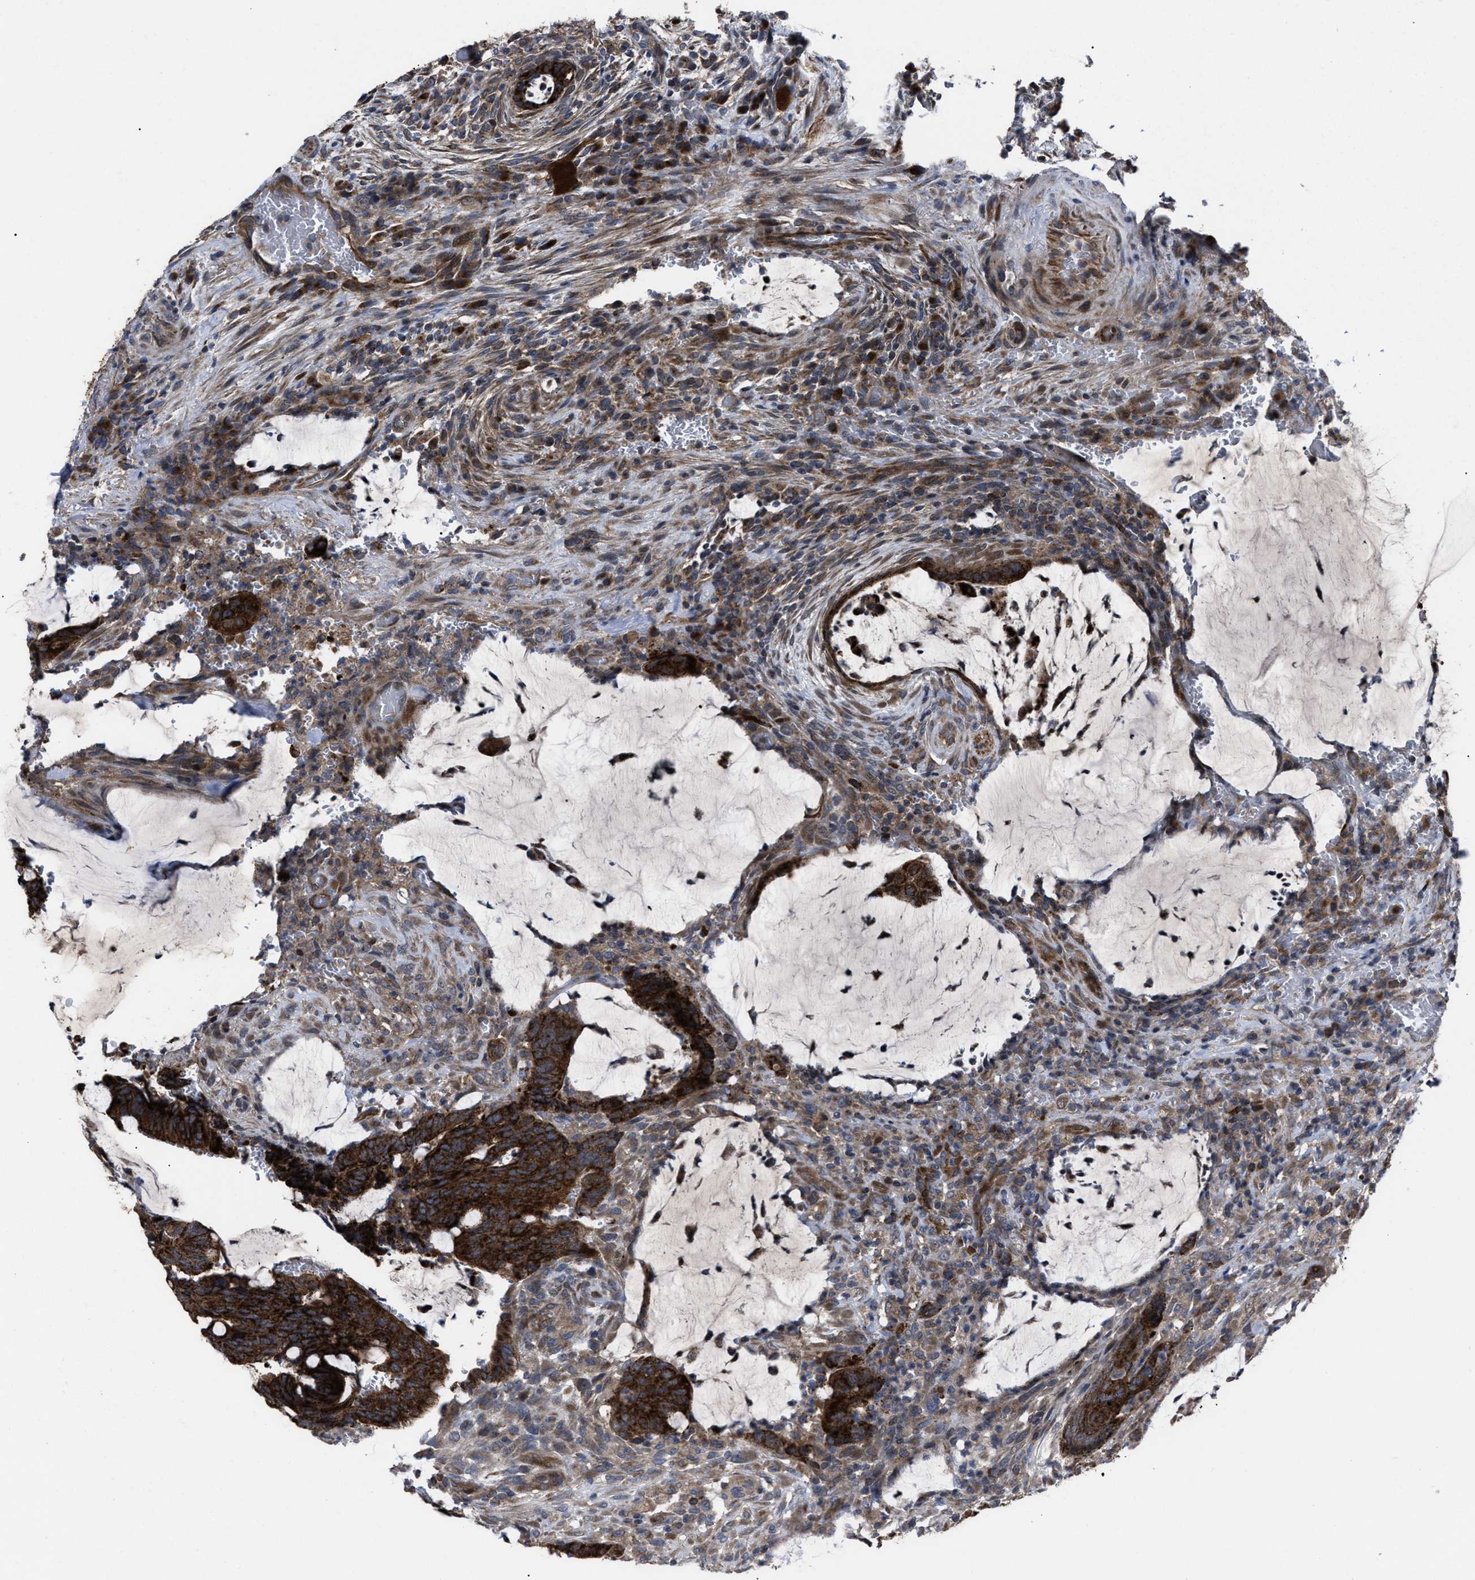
{"staining": {"intensity": "strong", "quantity": ">75%", "location": "cytoplasmic/membranous"}, "tissue": "colorectal cancer", "cell_type": "Tumor cells", "image_type": "cancer", "snomed": [{"axis": "morphology", "description": "Normal tissue, NOS"}, {"axis": "morphology", "description": "Adenocarcinoma, NOS"}, {"axis": "topography", "description": "Rectum"}, {"axis": "topography", "description": "Peripheral nerve tissue"}], "caption": "The micrograph reveals staining of colorectal cancer (adenocarcinoma), revealing strong cytoplasmic/membranous protein staining (brown color) within tumor cells. Using DAB (3,3'-diaminobenzidine) (brown) and hematoxylin (blue) stains, captured at high magnification using brightfield microscopy.", "gene": "PASK", "patient": {"sex": "male", "age": 92}}